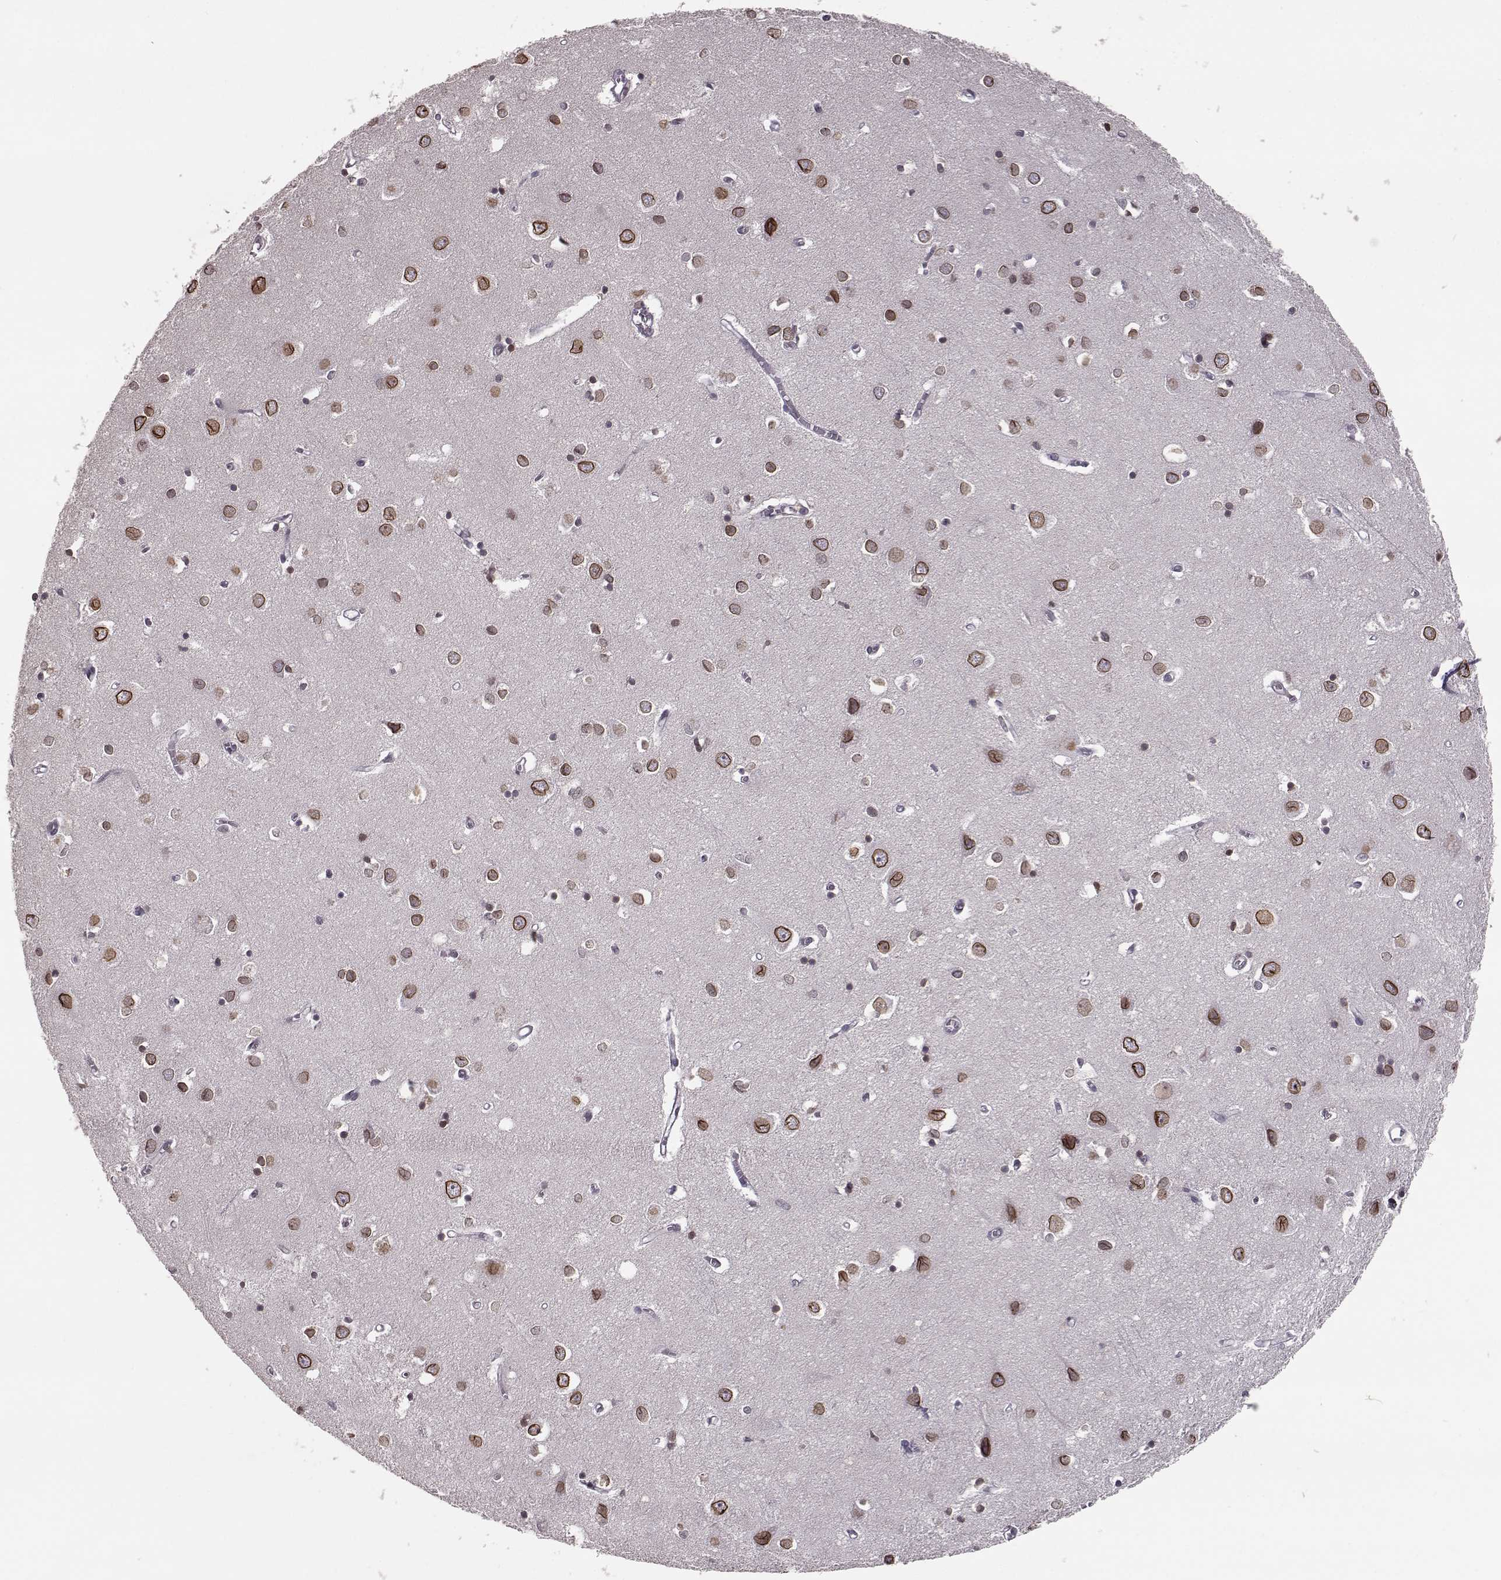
{"staining": {"intensity": "negative", "quantity": "none", "location": "none"}, "tissue": "cerebral cortex", "cell_type": "Endothelial cells", "image_type": "normal", "snomed": [{"axis": "morphology", "description": "Normal tissue, NOS"}, {"axis": "topography", "description": "Cerebral cortex"}], "caption": "Protein analysis of normal cerebral cortex shows no significant expression in endothelial cells. The staining is performed using DAB brown chromogen with nuclei counter-stained in using hematoxylin.", "gene": "NUP37", "patient": {"sex": "male", "age": 70}}